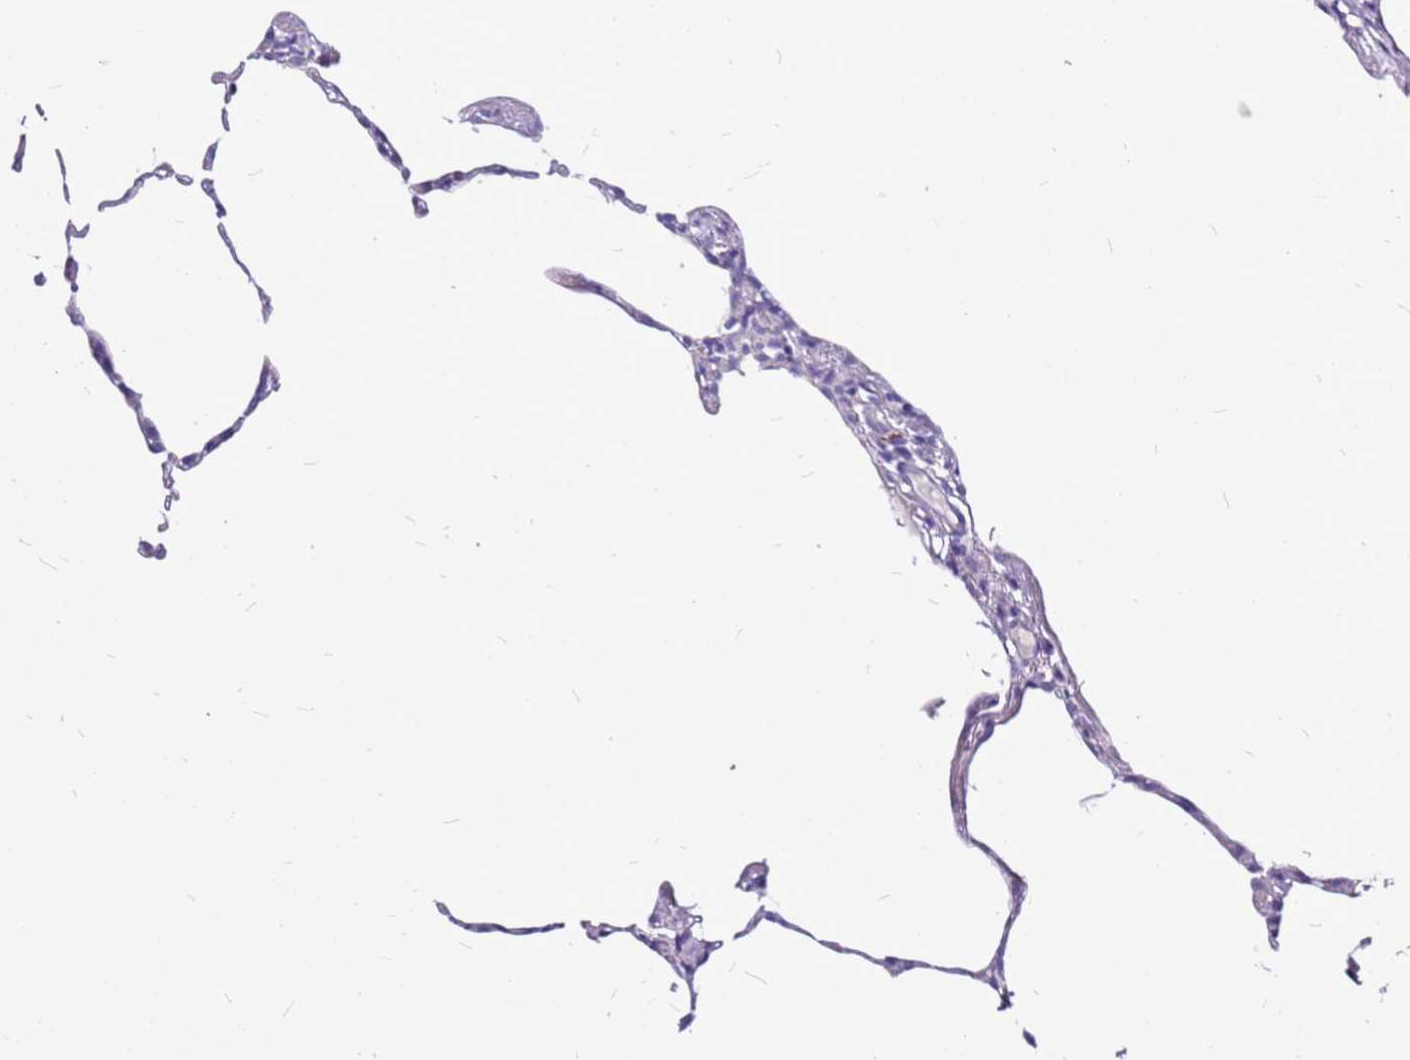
{"staining": {"intensity": "negative", "quantity": "none", "location": "none"}, "tissue": "lung", "cell_type": "Alveolar cells", "image_type": "normal", "snomed": [{"axis": "morphology", "description": "Normal tissue, NOS"}, {"axis": "topography", "description": "Lung"}], "caption": "Photomicrograph shows no protein staining in alveolar cells of normal lung. (Brightfield microscopy of DAB (3,3'-diaminobenzidine) IHC at high magnification).", "gene": "CASD1", "patient": {"sex": "female", "age": 57}}